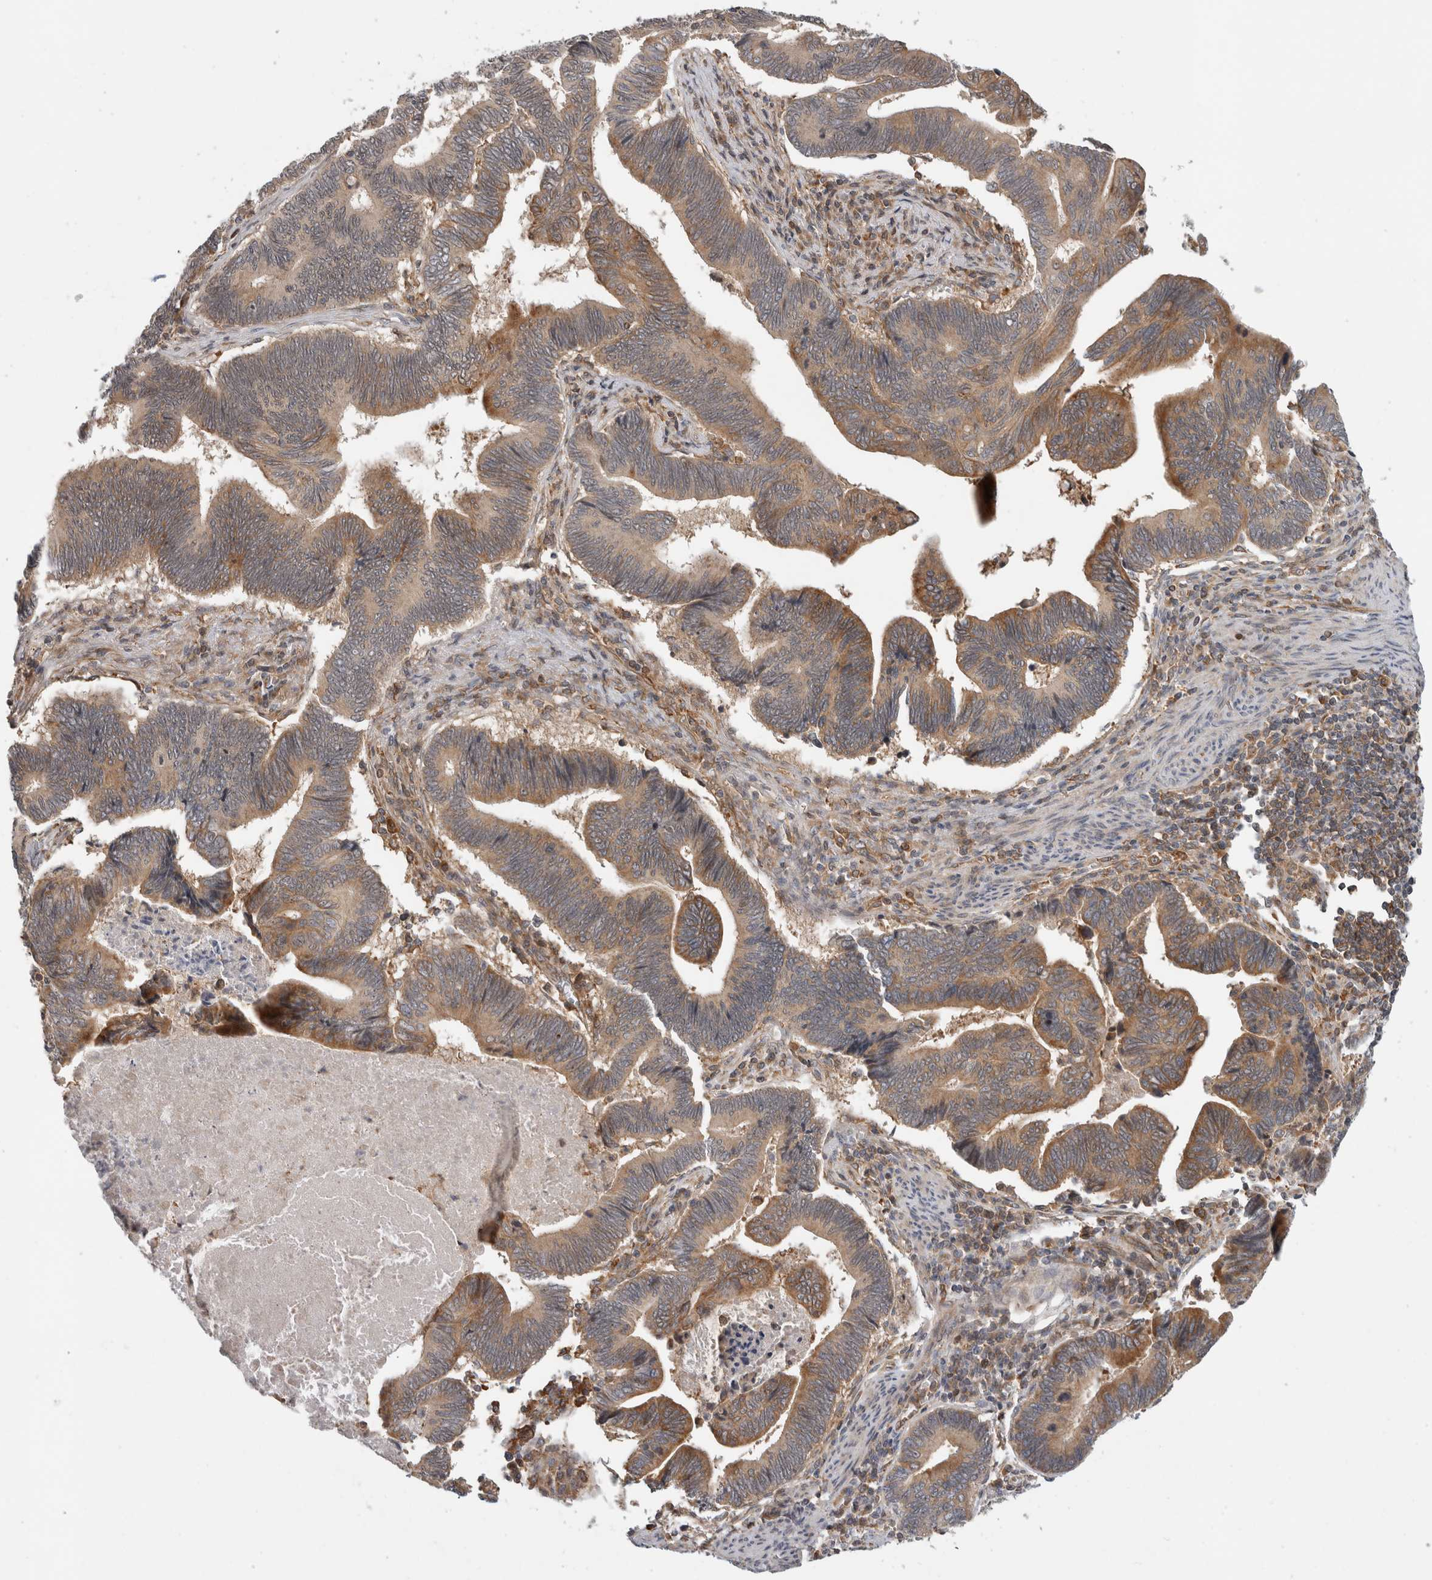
{"staining": {"intensity": "moderate", "quantity": ">75%", "location": "cytoplasmic/membranous"}, "tissue": "pancreatic cancer", "cell_type": "Tumor cells", "image_type": "cancer", "snomed": [{"axis": "morphology", "description": "Adenocarcinoma, NOS"}, {"axis": "topography", "description": "Pancreas"}], "caption": "Pancreatic cancer tissue demonstrates moderate cytoplasmic/membranous staining in approximately >75% of tumor cells", "gene": "WASF2", "patient": {"sex": "female", "age": 70}}